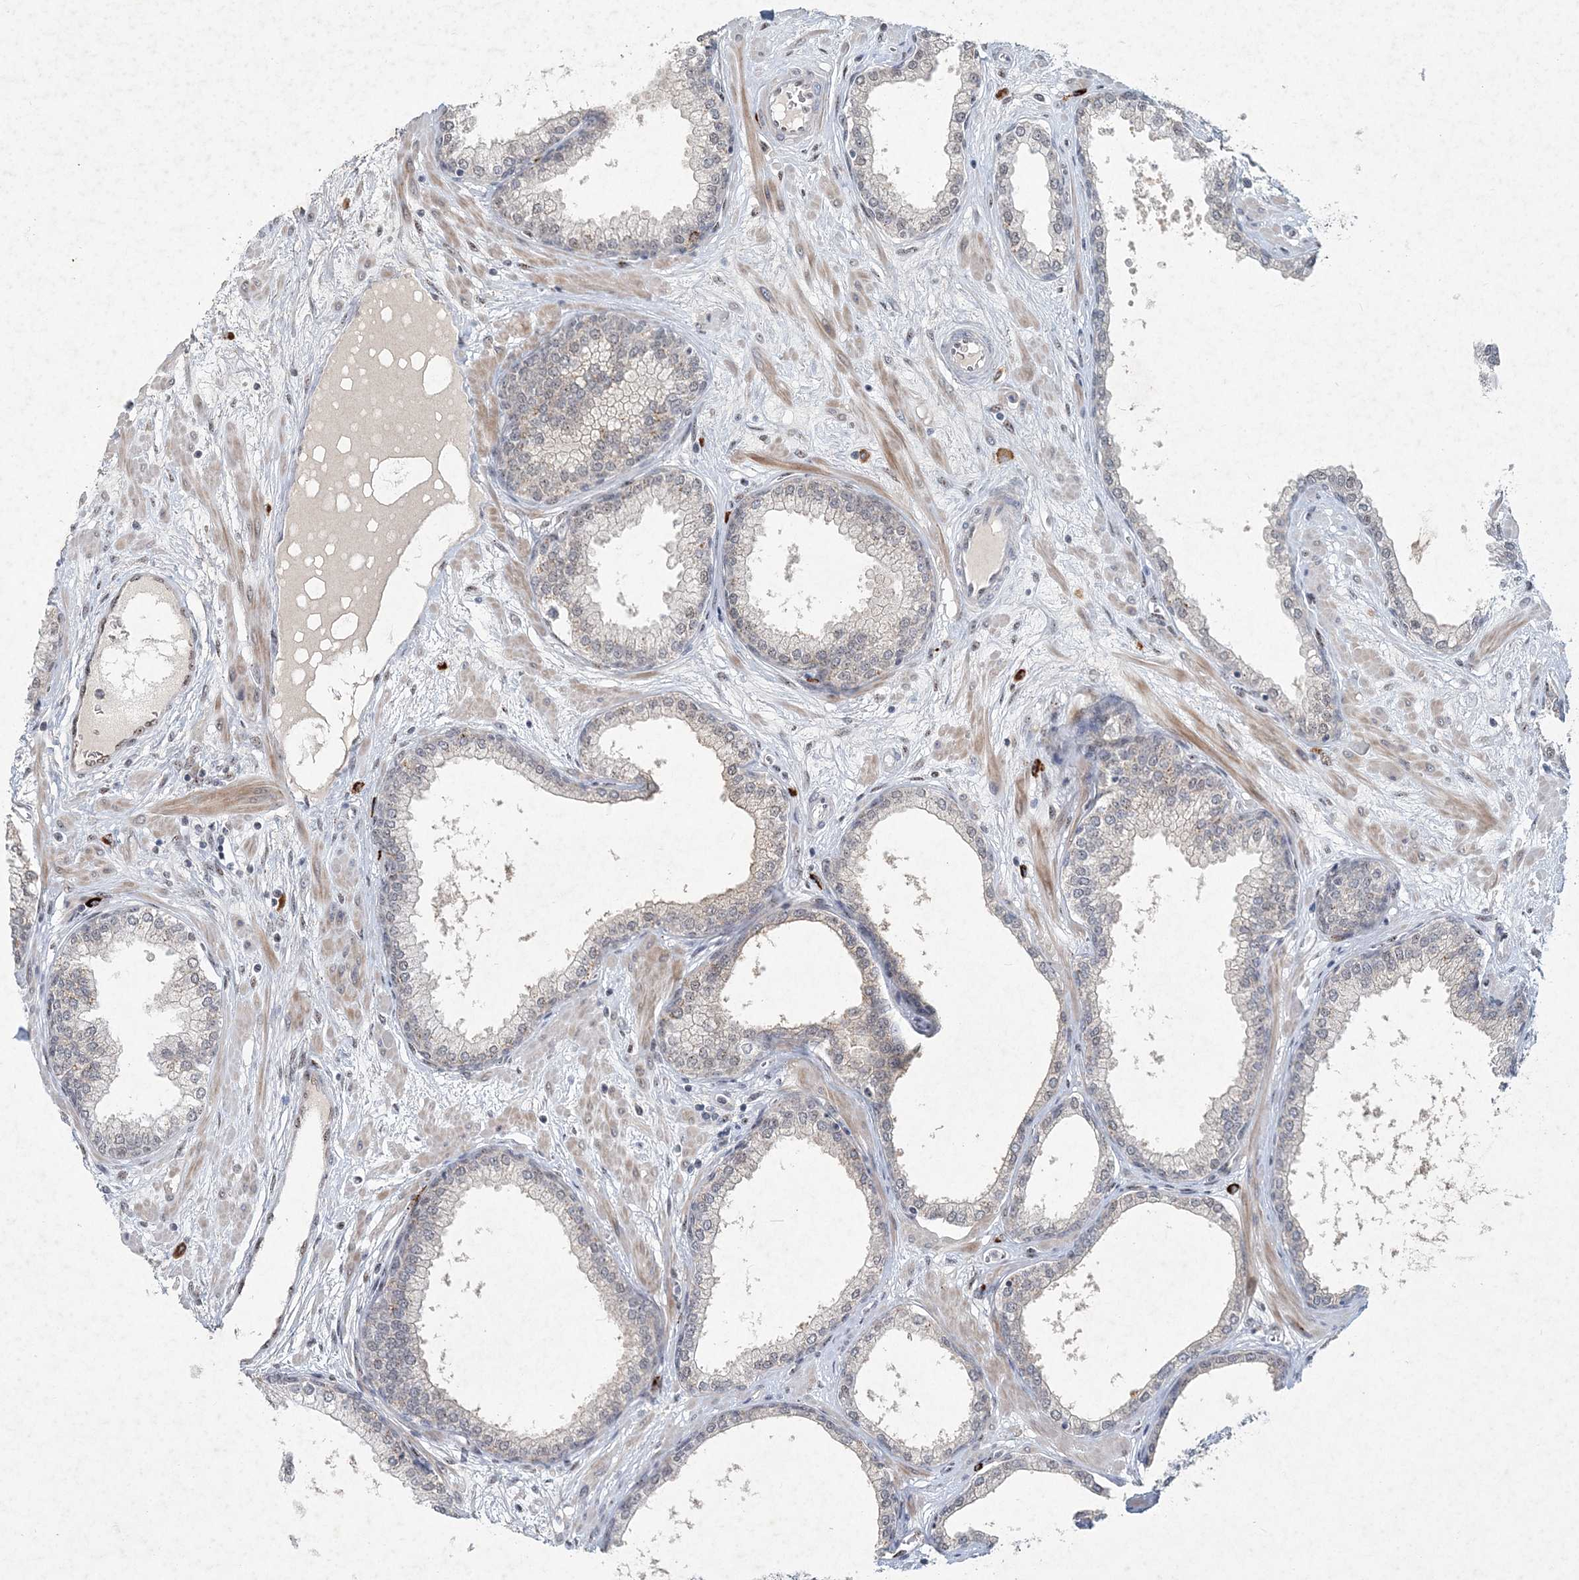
{"staining": {"intensity": "moderate", "quantity": "<25%", "location": "cytoplasmic/membranous,nuclear"}, "tissue": "prostate", "cell_type": "Glandular cells", "image_type": "normal", "snomed": [{"axis": "morphology", "description": "Normal tissue, NOS"}, {"axis": "morphology", "description": "Urothelial carcinoma, Low grade"}, {"axis": "topography", "description": "Urinary bladder"}, {"axis": "topography", "description": "Prostate"}], "caption": "Immunohistochemical staining of benign prostate shows moderate cytoplasmic/membranous,nuclear protein expression in approximately <25% of glandular cells. Nuclei are stained in blue.", "gene": "GIN1", "patient": {"sex": "male", "age": 60}}